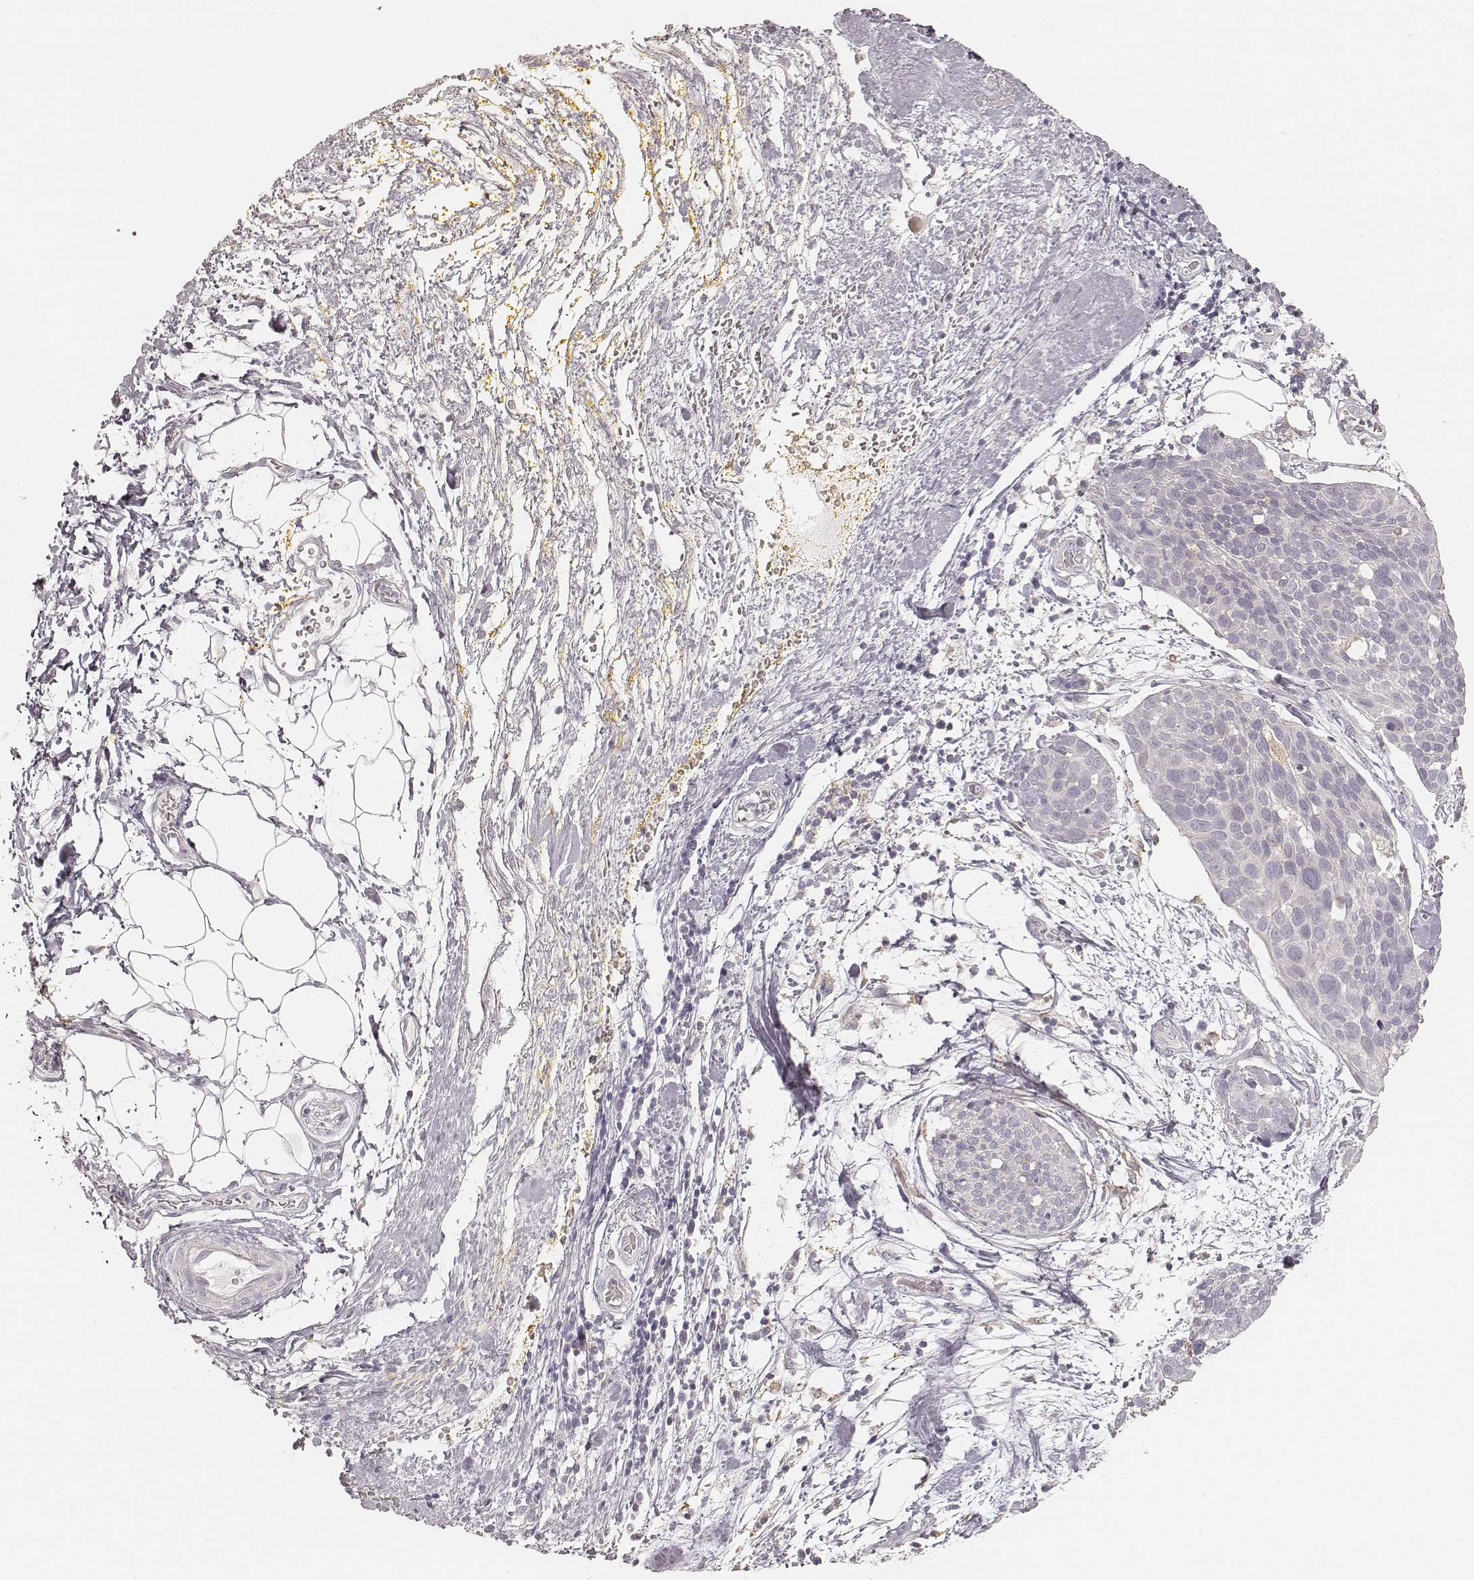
{"staining": {"intensity": "negative", "quantity": "none", "location": "none"}, "tissue": "cervical cancer", "cell_type": "Tumor cells", "image_type": "cancer", "snomed": [{"axis": "morphology", "description": "Squamous cell carcinoma, NOS"}, {"axis": "topography", "description": "Cervix"}], "caption": "This is a micrograph of IHC staining of squamous cell carcinoma (cervical), which shows no staining in tumor cells.", "gene": "FMNL2", "patient": {"sex": "female", "age": 39}}